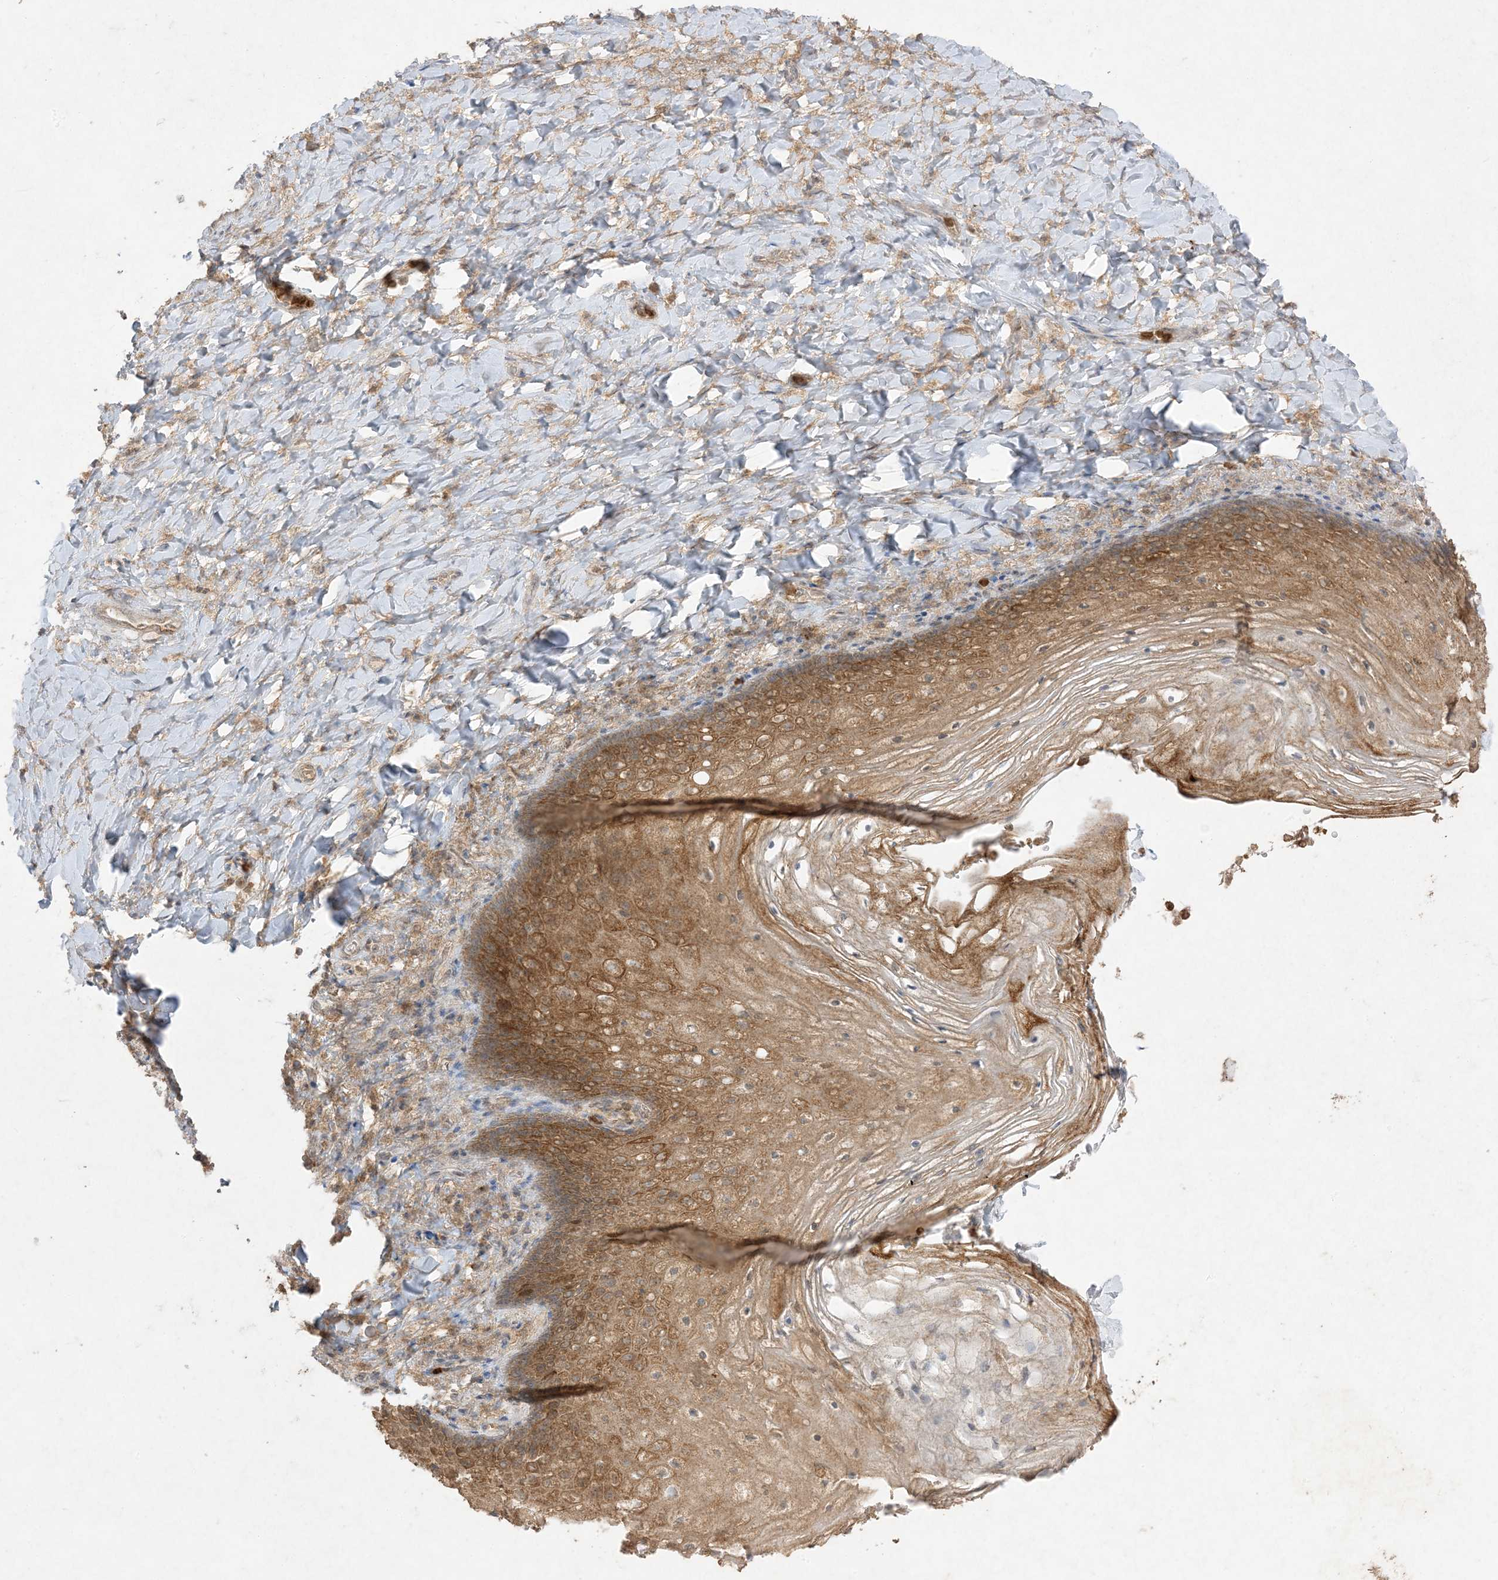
{"staining": {"intensity": "moderate", "quantity": ">75%", "location": "cytoplasmic/membranous"}, "tissue": "vagina", "cell_type": "Squamous epithelial cells", "image_type": "normal", "snomed": [{"axis": "morphology", "description": "Normal tissue, NOS"}, {"axis": "topography", "description": "Vagina"}], "caption": "Squamous epithelial cells reveal medium levels of moderate cytoplasmic/membranous positivity in approximately >75% of cells in unremarkable human vagina.", "gene": "UBE2C", "patient": {"sex": "female", "age": 60}}